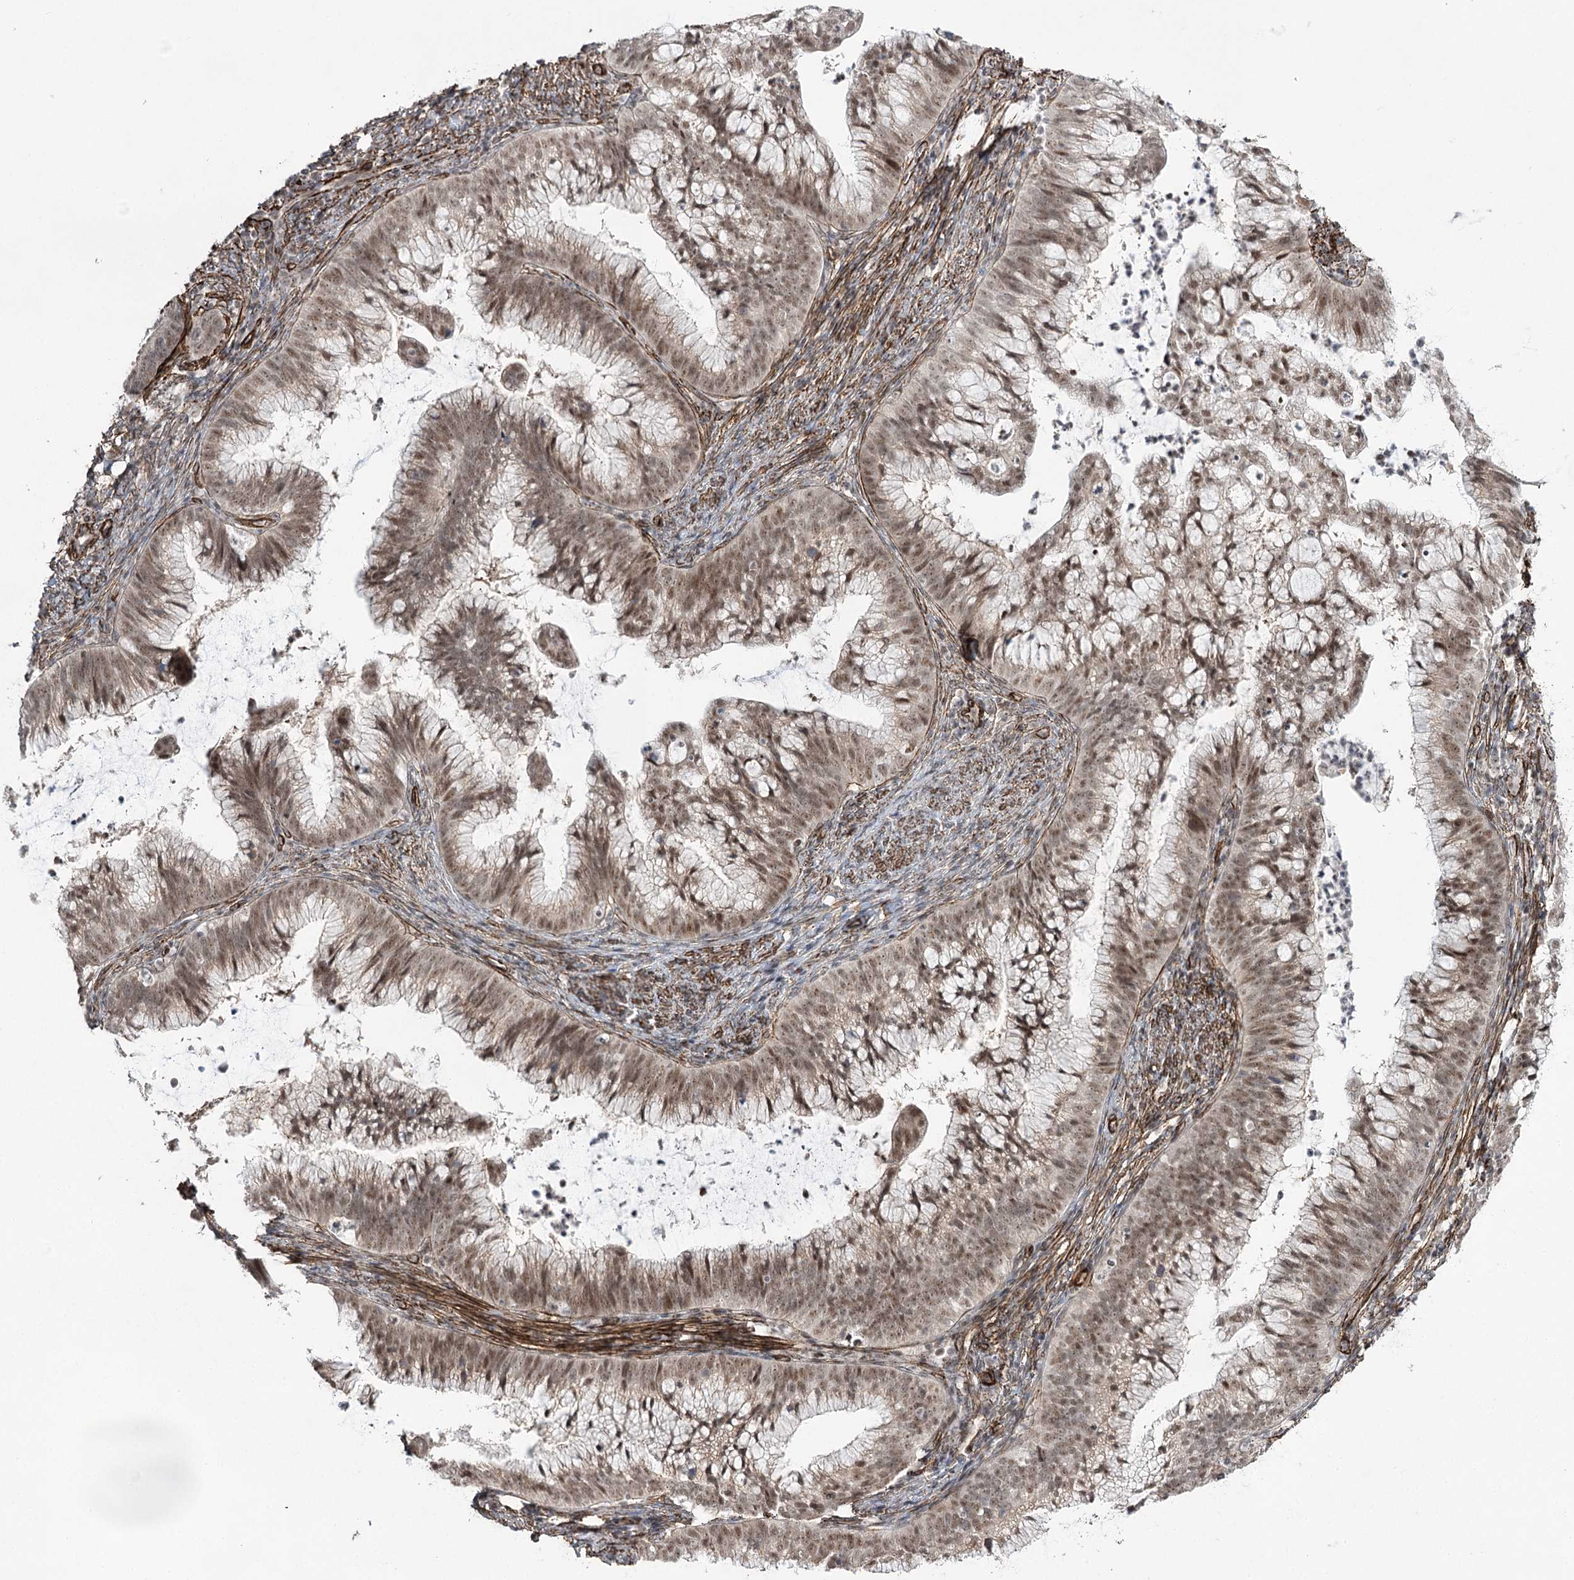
{"staining": {"intensity": "moderate", "quantity": ">75%", "location": "nuclear"}, "tissue": "cervical cancer", "cell_type": "Tumor cells", "image_type": "cancer", "snomed": [{"axis": "morphology", "description": "Adenocarcinoma, NOS"}, {"axis": "topography", "description": "Cervix"}], "caption": "Moderate nuclear staining is appreciated in about >75% of tumor cells in cervical cancer (adenocarcinoma).", "gene": "CWF19L1", "patient": {"sex": "female", "age": 36}}